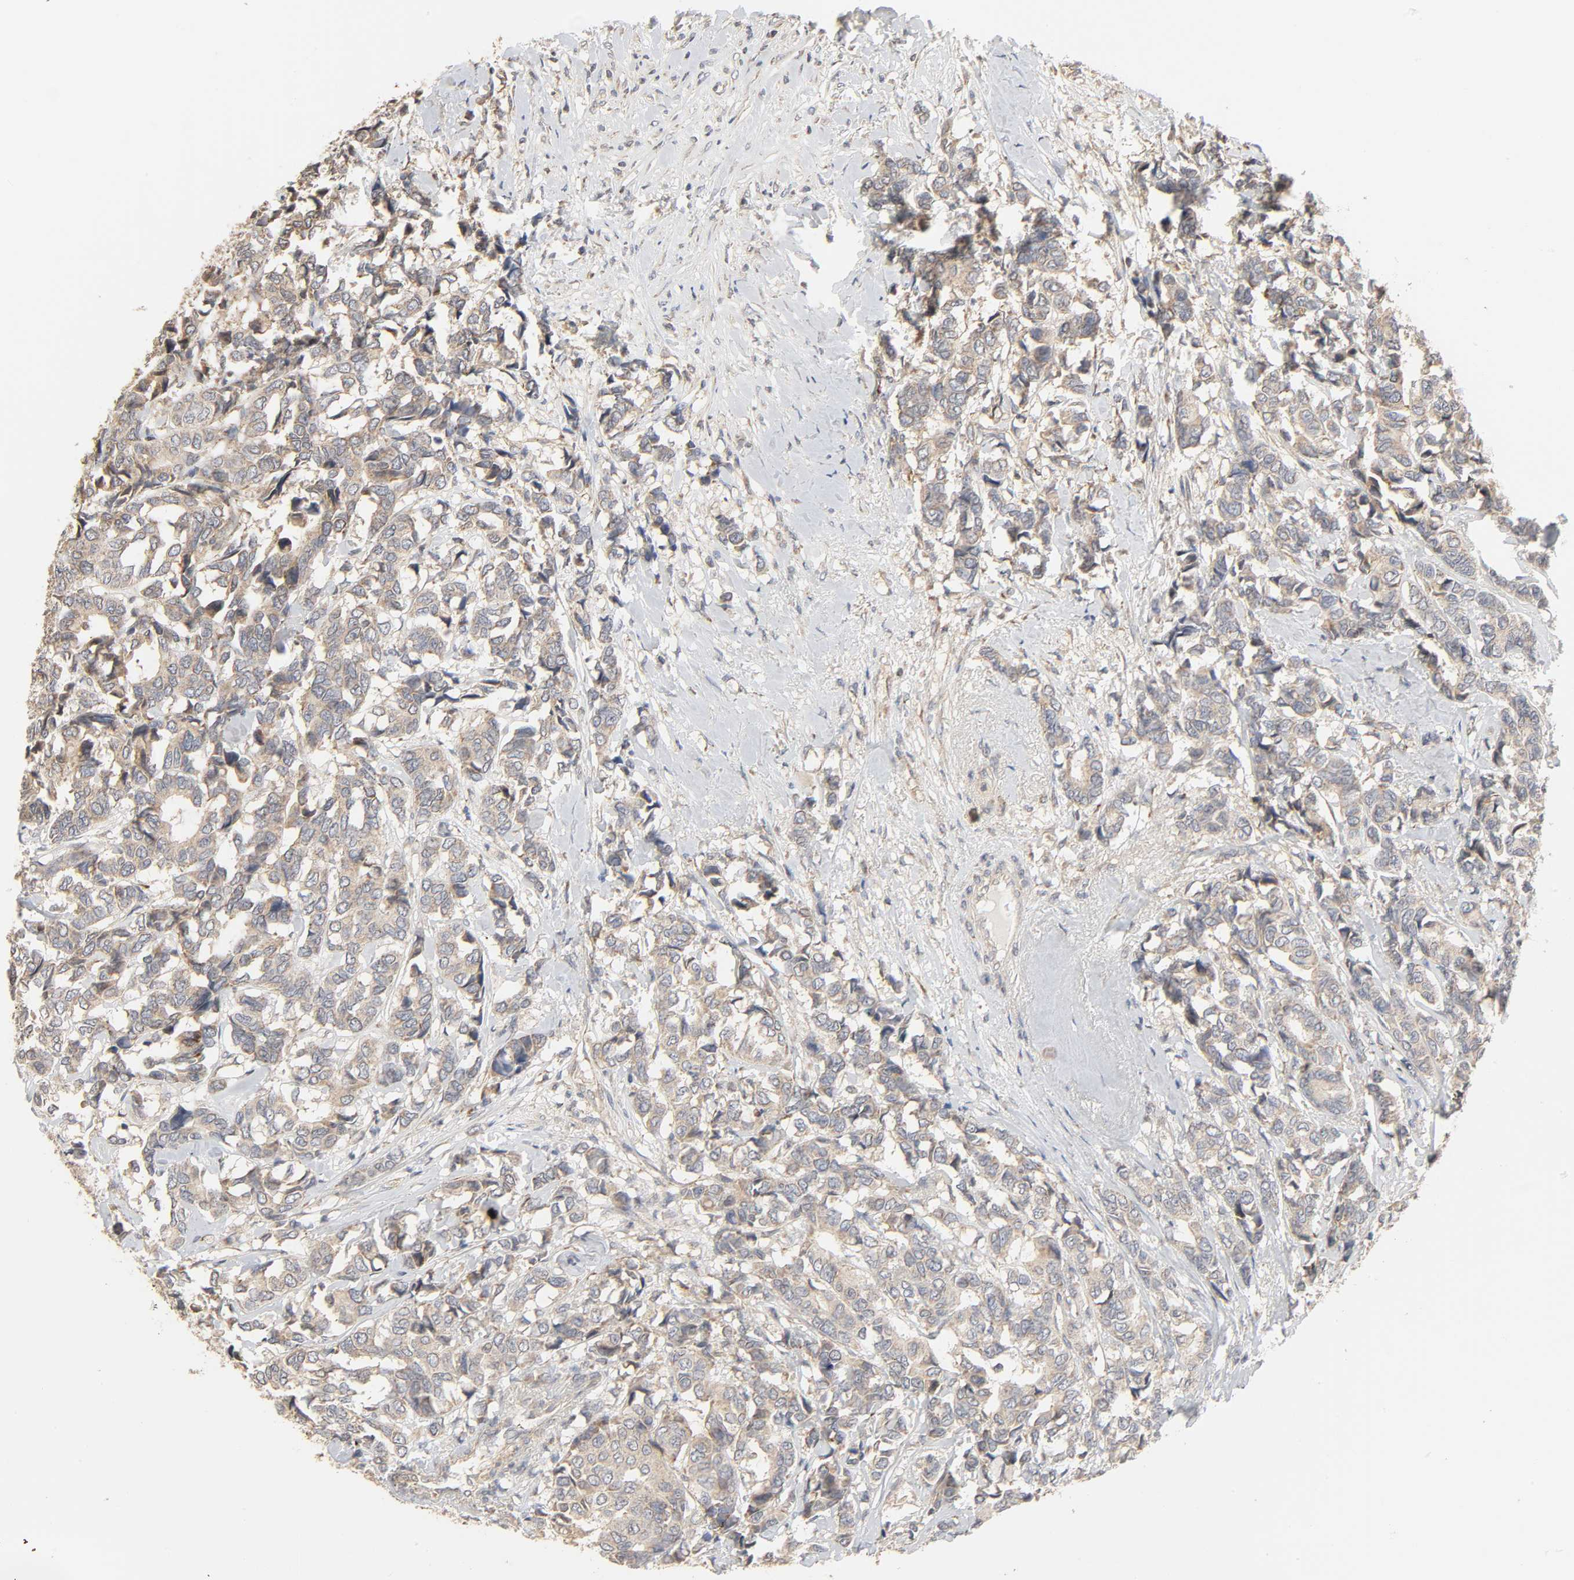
{"staining": {"intensity": "weak", "quantity": ">75%", "location": "cytoplasmic/membranous"}, "tissue": "breast cancer", "cell_type": "Tumor cells", "image_type": "cancer", "snomed": [{"axis": "morphology", "description": "Duct carcinoma"}, {"axis": "topography", "description": "Breast"}], "caption": "Tumor cells demonstrate weak cytoplasmic/membranous positivity in approximately >75% of cells in breast cancer (intraductal carcinoma).", "gene": "CLEC4E", "patient": {"sex": "female", "age": 87}}